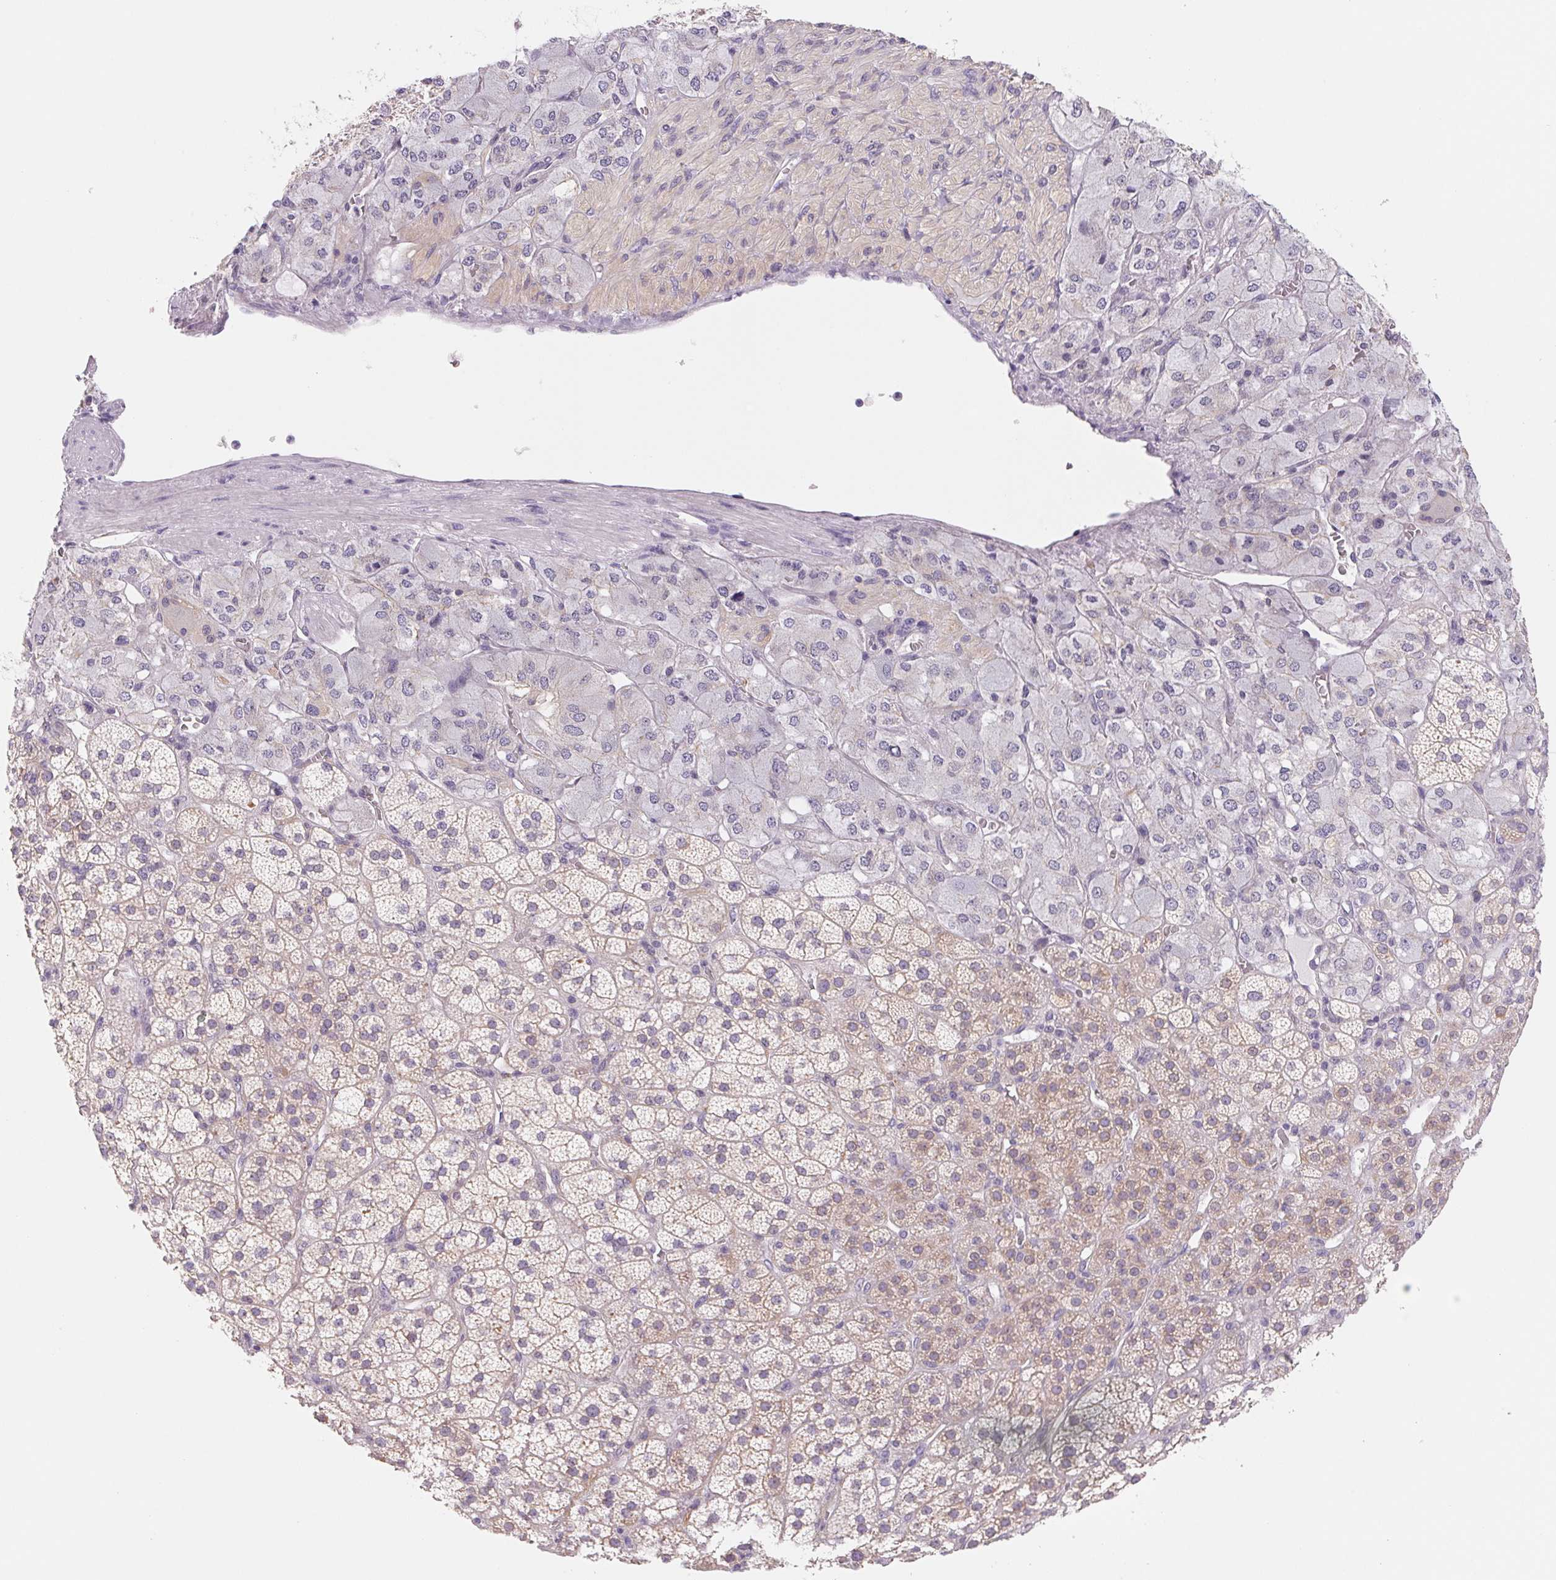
{"staining": {"intensity": "weak", "quantity": "25%-75%", "location": "cytoplasmic/membranous"}, "tissue": "adrenal gland", "cell_type": "Glandular cells", "image_type": "normal", "snomed": [{"axis": "morphology", "description": "Normal tissue, NOS"}, {"axis": "topography", "description": "Adrenal gland"}], "caption": "High-magnification brightfield microscopy of unremarkable adrenal gland stained with DAB (3,3'-diaminobenzidine) (brown) and counterstained with hematoxylin (blue). glandular cells exhibit weak cytoplasmic/membranous staining is present in about25%-75% of cells. The staining was performed using DAB (3,3'-diaminobenzidine) to visualize the protein expression in brown, while the nuclei were stained in blue with hematoxylin (Magnification: 20x).", "gene": "CTNND2", "patient": {"sex": "female", "age": 60}}